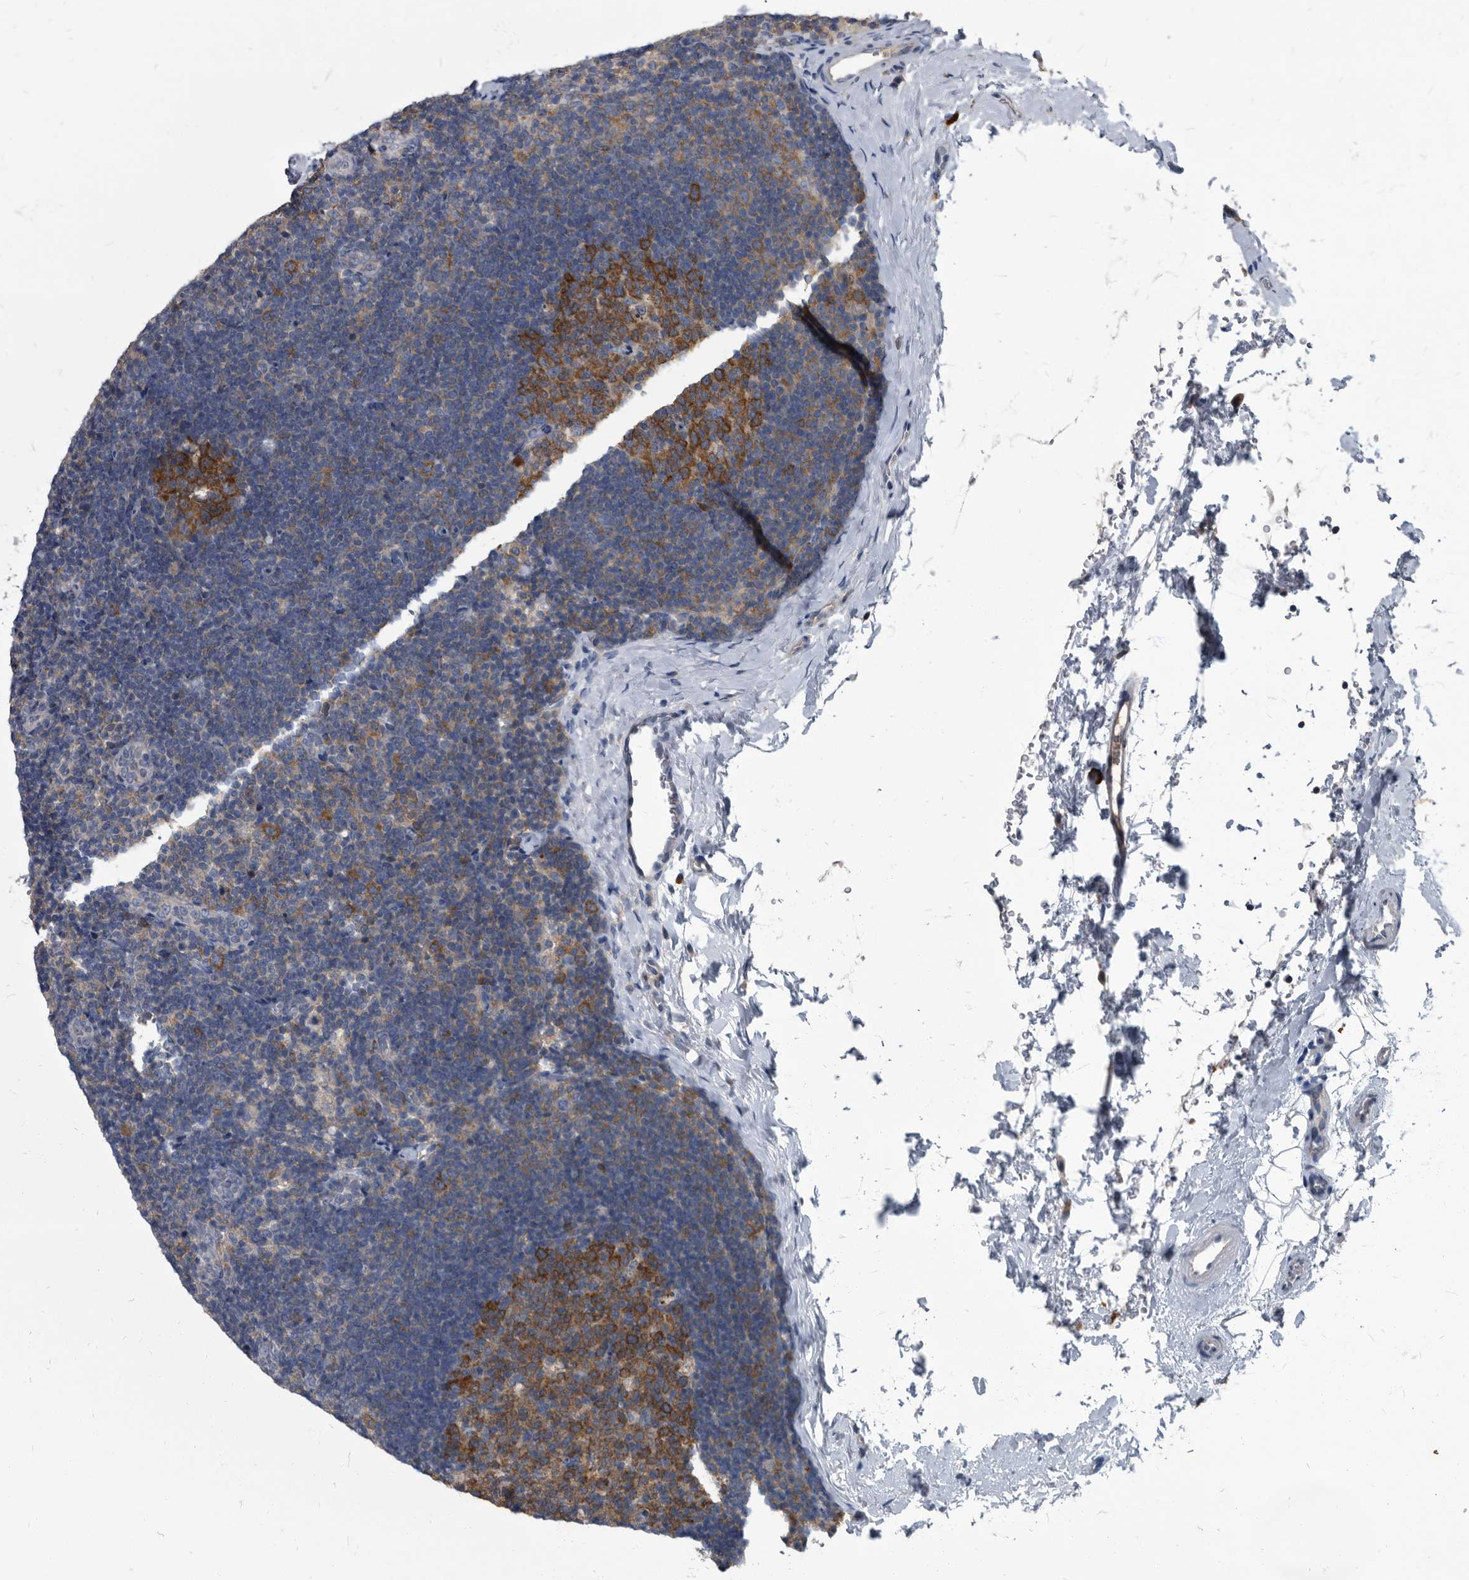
{"staining": {"intensity": "strong", "quantity": "25%-75%", "location": "cytoplasmic/membranous"}, "tissue": "lymph node", "cell_type": "Germinal center cells", "image_type": "normal", "snomed": [{"axis": "morphology", "description": "Normal tissue, NOS"}, {"axis": "topography", "description": "Lymph node"}], "caption": "Protein analysis of unremarkable lymph node displays strong cytoplasmic/membranous staining in about 25%-75% of germinal center cells.", "gene": "CDV3", "patient": {"sex": "female", "age": 22}}